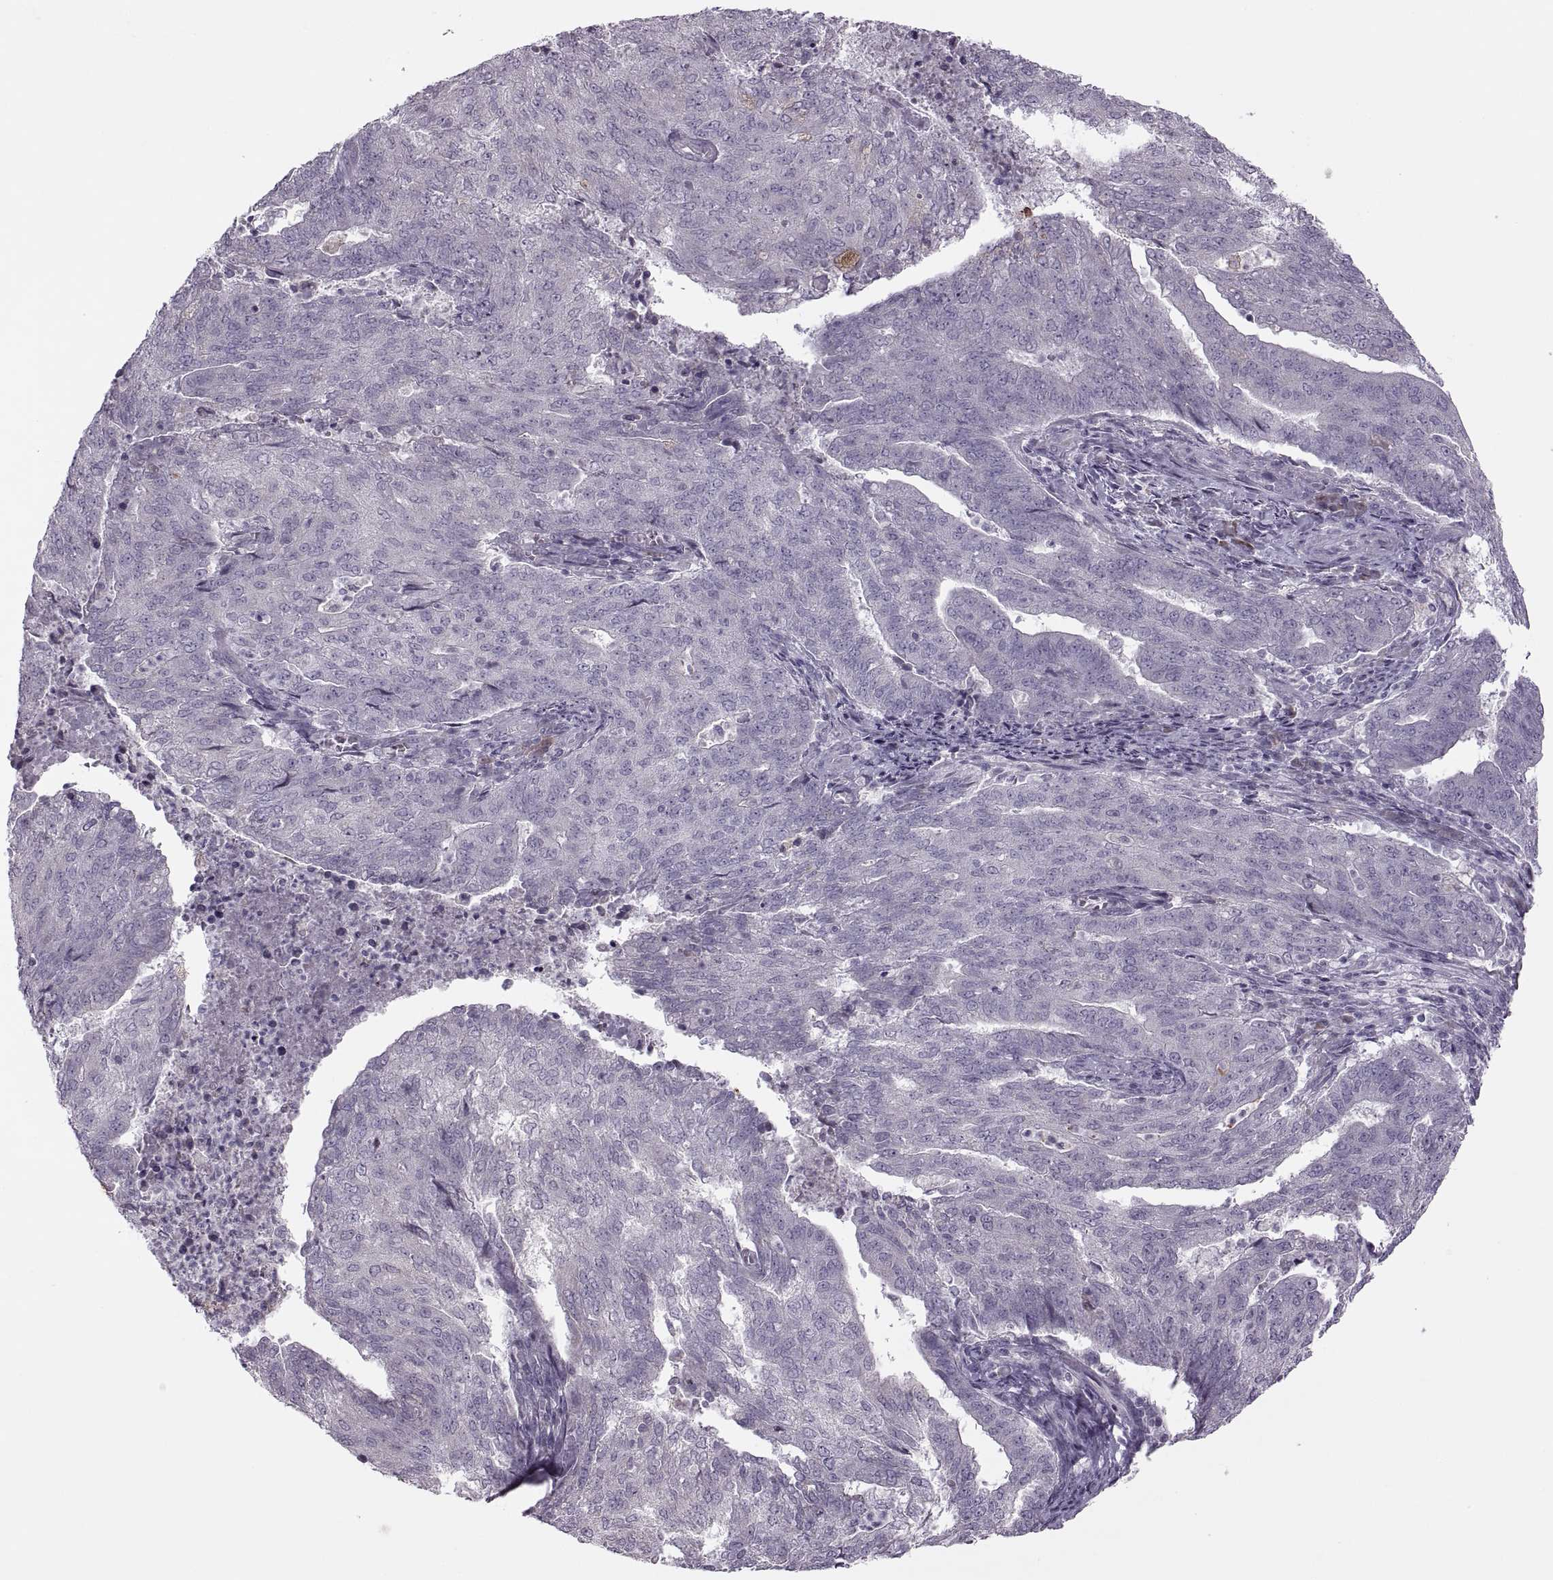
{"staining": {"intensity": "negative", "quantity": "none", "location": "none"}, "tissue": "endometrial cancer", "cell_type": "Tumor cells", "image_type": "cancer", "snomed": [{"axis": "morphology", "description": "Adenocarcinoma, NOS"}, {"axis": "topography", "description": "Endometrium"}], "caption": "An immunohistochemistry histopathology image of endometrial adenocarcinoma is shown. There is no staining in tumor cells of endometrial adenocarcinoma.", "gene": "H2AP", "patient": {"sex": "female", "age": 82}}